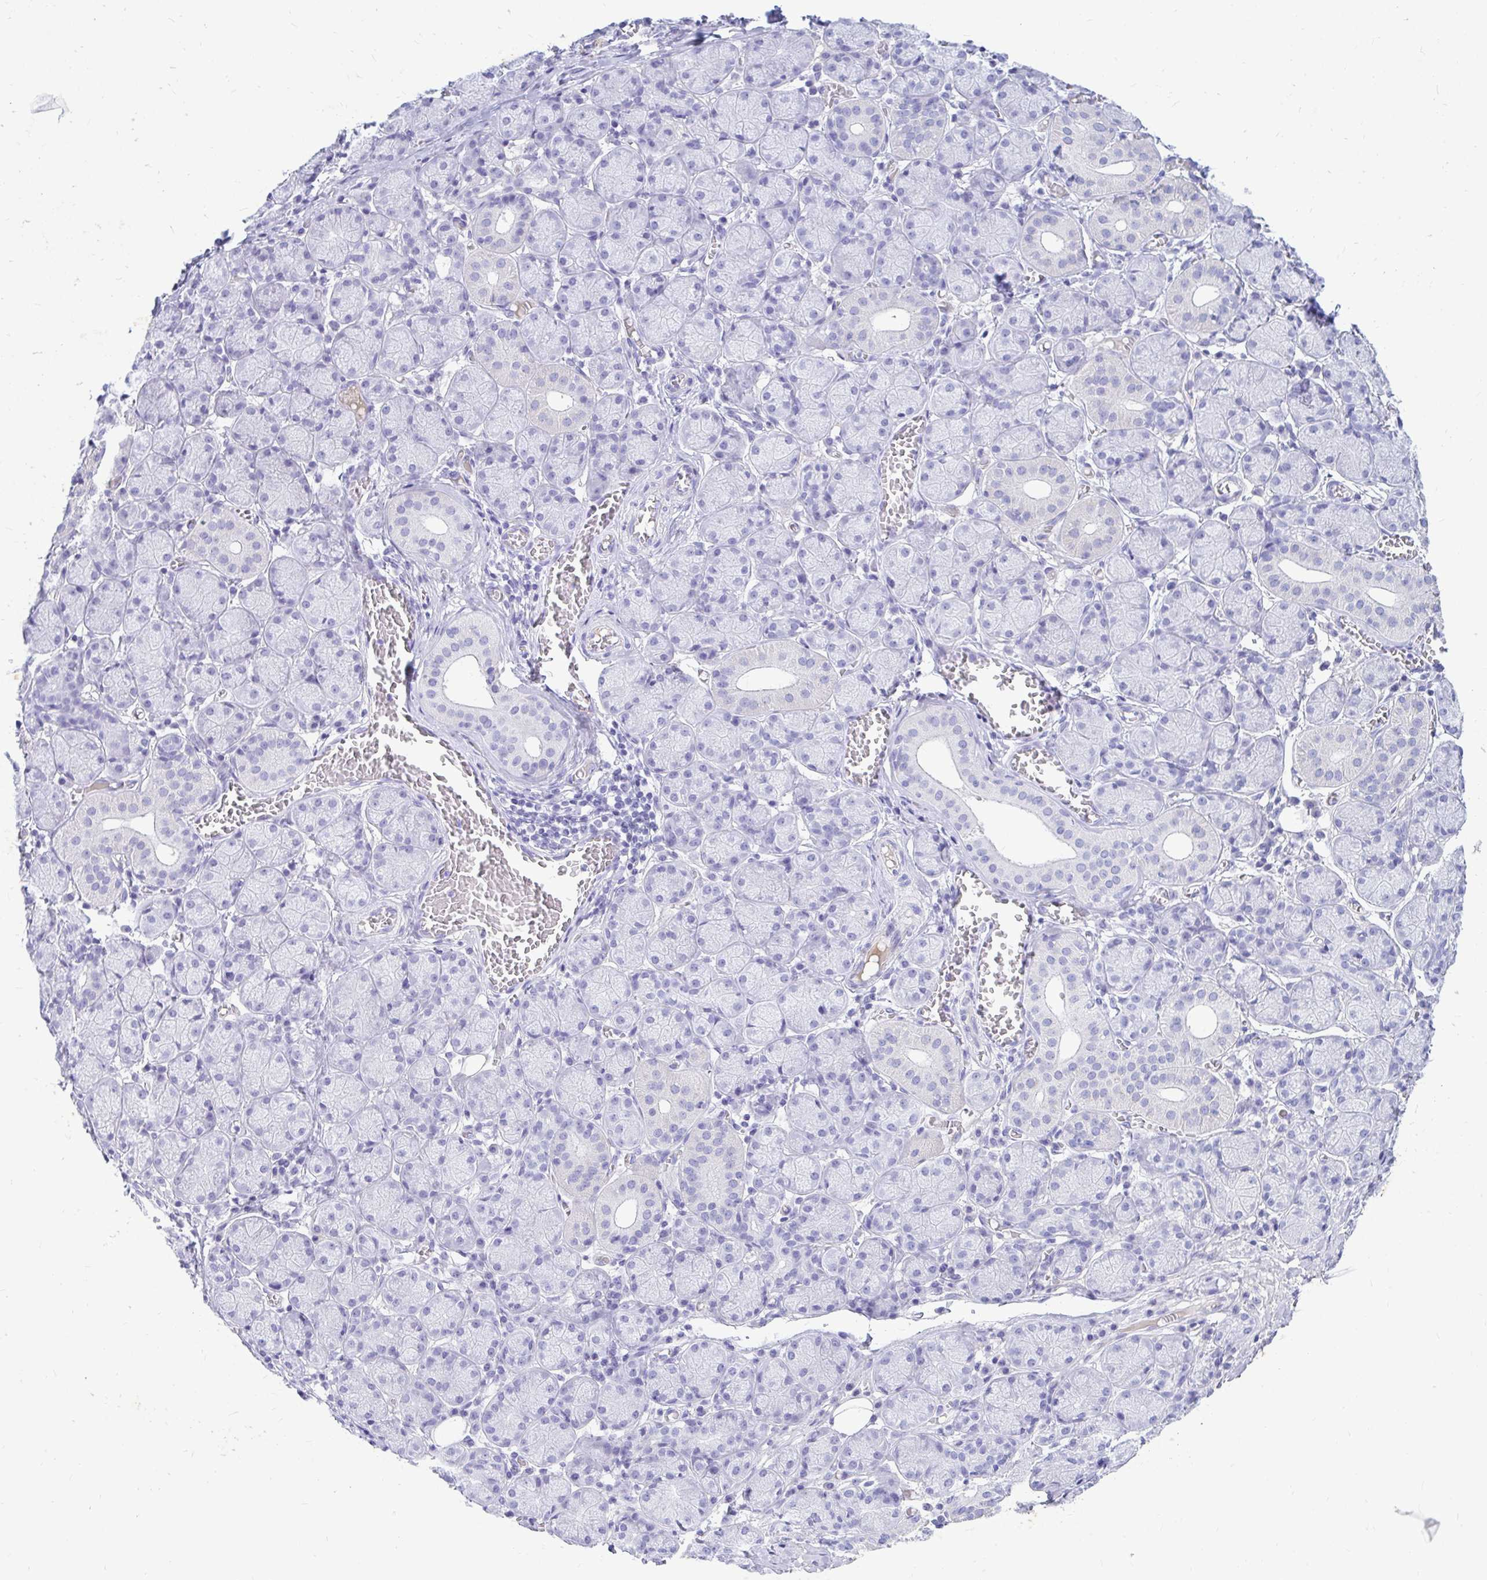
{"staining": {"intensity": "negative", "quantity": "none", "location": "none"}, "tissue": "salivary gland", "cell_type": "Glandular cells", "image_type": "normal", "snomed": [{"axis": "morphology", "description": "Normal tissue, NOS"}, {"axis": "topography", "description": "Salivary gland"}], "caption": "A high-resolution micrograph shows IHC staining of benign salivary gland, which shows no significant positivity in glandular cells. Brightfield microscopy of IHC stained with DAB (3,3'-diaminobenzidine) (brown) and hematoxylin (blue), captured at high magnification.", "gene": "NANOGNB", "patient": {"sex": "female", "age": 24}}